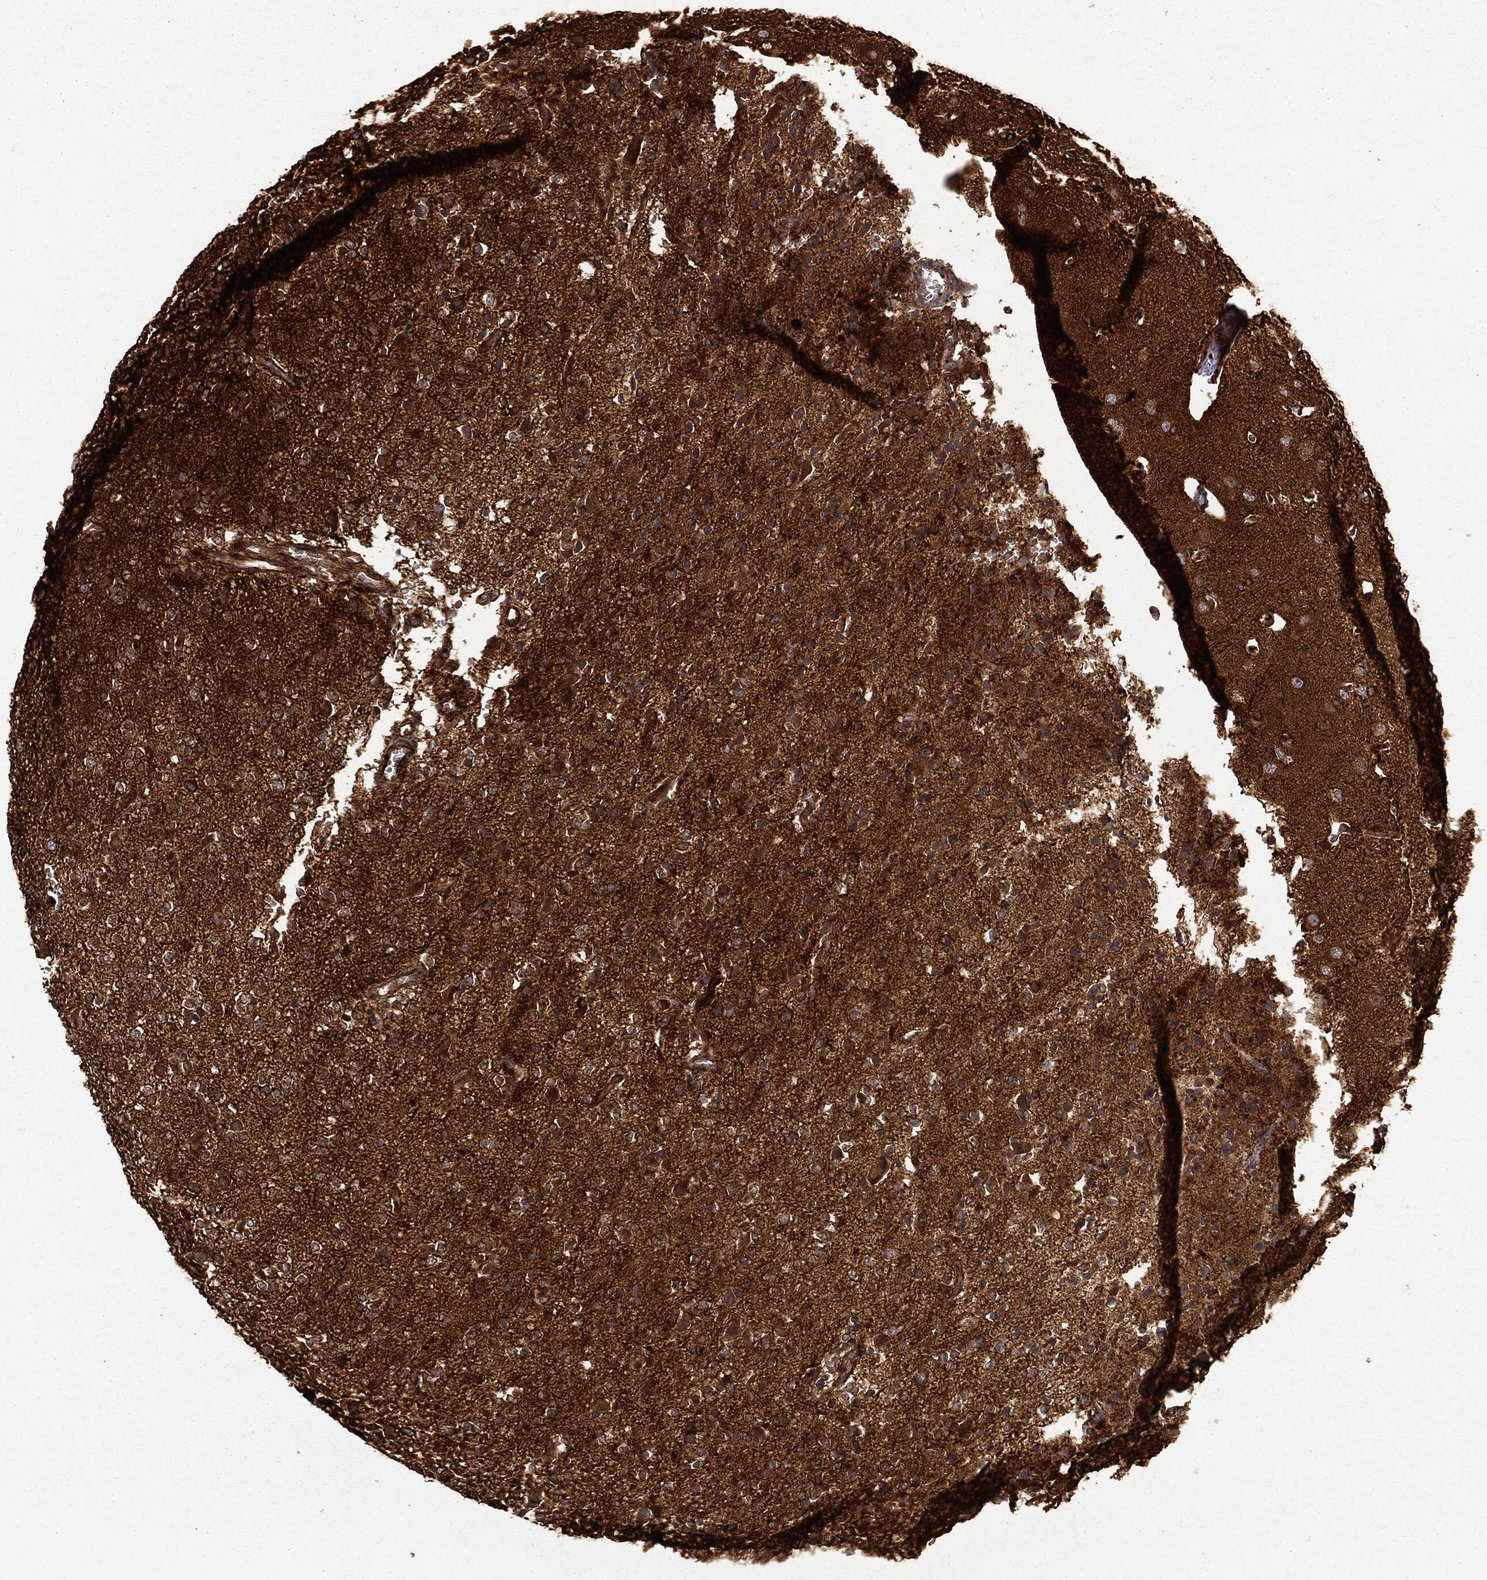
{"staining": {"intensity": "moderate", "quantity": "25%-75%", "location": "cytoplasmic/membranous"}, "tissue": "glioma", "cell_type": "Tumor cells", "image_type": "cancer", "snomed": [{"axis": "morphology", "description": "Glioma, malignant, Low grade"}, {"axis": "topography", "description": "Brain"}], "caption": "A micrograph of glioma stained for a protein shows moderate cytoplasmic/membranous brown staining in tumor cells.", "gene": "HTT", "patient": {"sex": "male", "age": 41}}